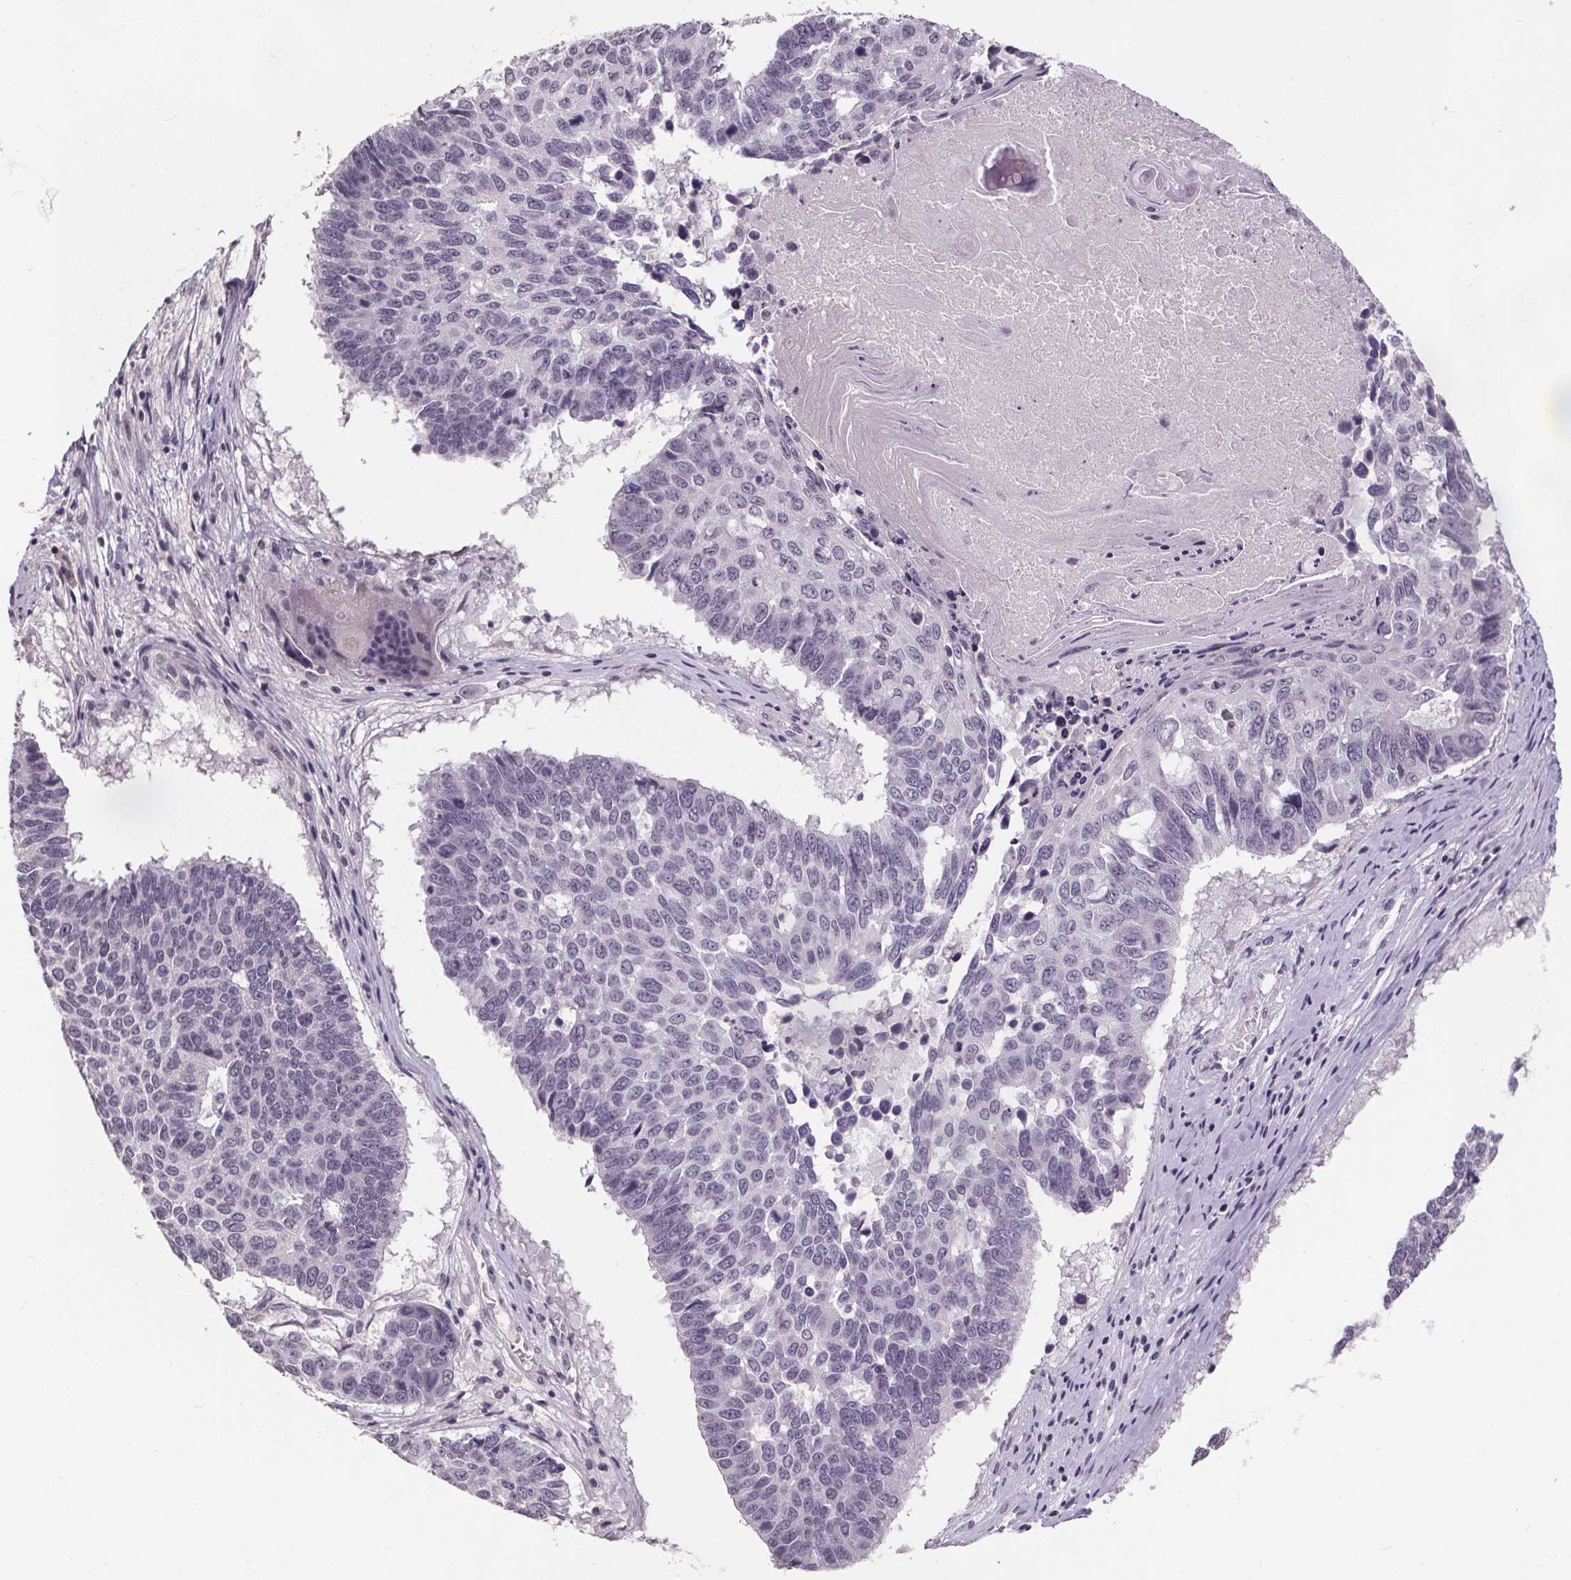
{"staining": {"intensity": "negative", "quantity": "none", "location": "none"}, "tissue": "lung cancer", "cell_type": "Tumor cells", "image_type": "cancer", "snomed": [{"axis": "morphology", "description": "Squamous cell carcinoma, NOS"}, {"axis": "topography", "description": "Lung"}], "caption": "Squamous cell carcinoma (lung) was stained to show a protein in brown. There is no significant positivity in tumor cells.", "gene": "NKX6-1", "patient": {"sex": "male", "age": 73}}